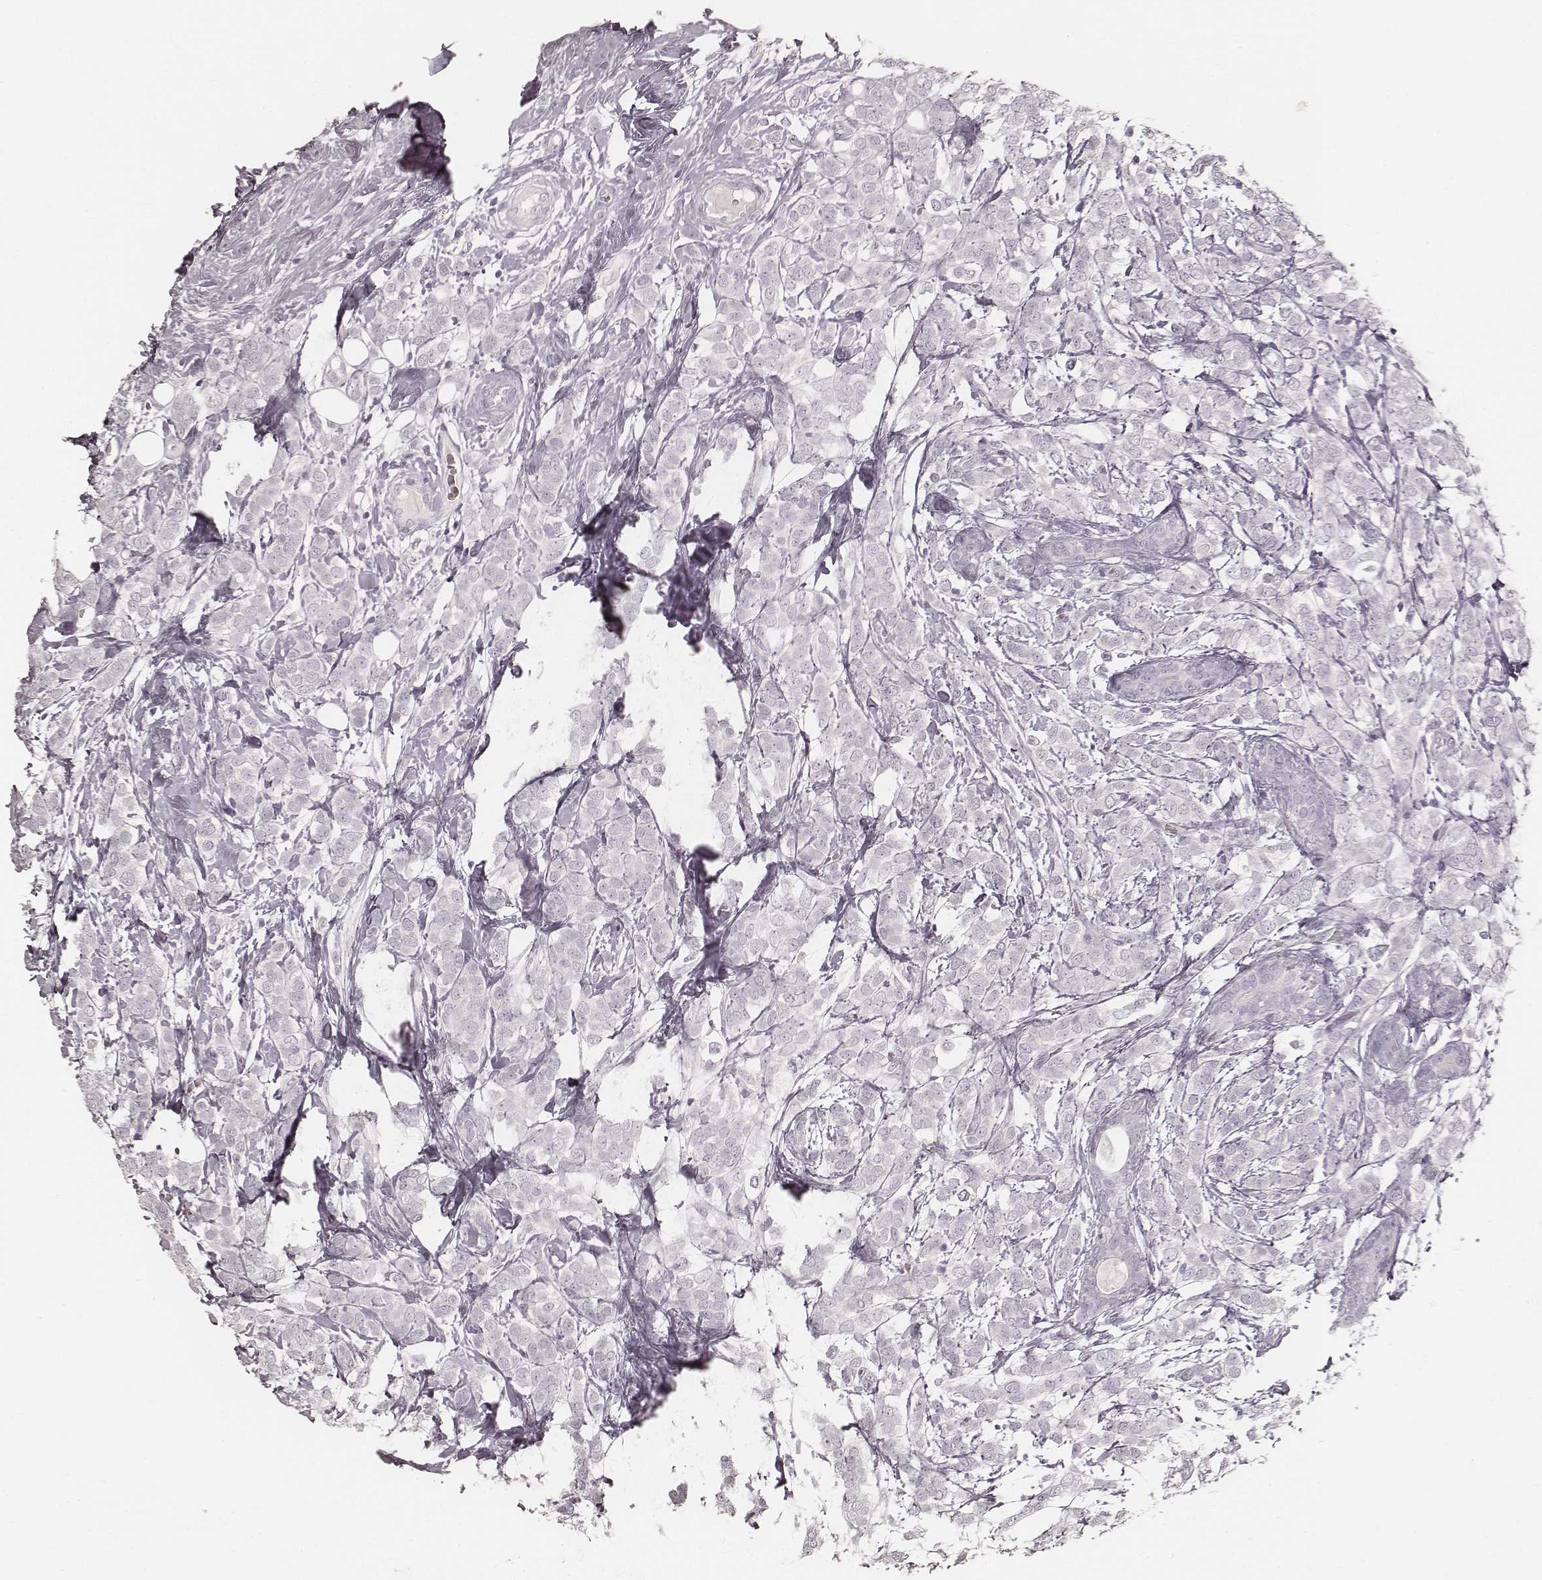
{"staining": {"intensity": "negative", "quantity": "none", "location": "none"}, "tissue": "breast cancer", "cell_type": "Tumor cells", "image_type": "cancer", "snomed": [{"axis": "morphology", "description": "Lobular carcinoma"}, {"axis": "topography", "description": "Breast"}], "caption": "Human breast cancer stained for a protein using IHC demonstrates no positivity in tumor cells.", "gene": "KRT26", "patient": {"sex": "female", "age": 49}}